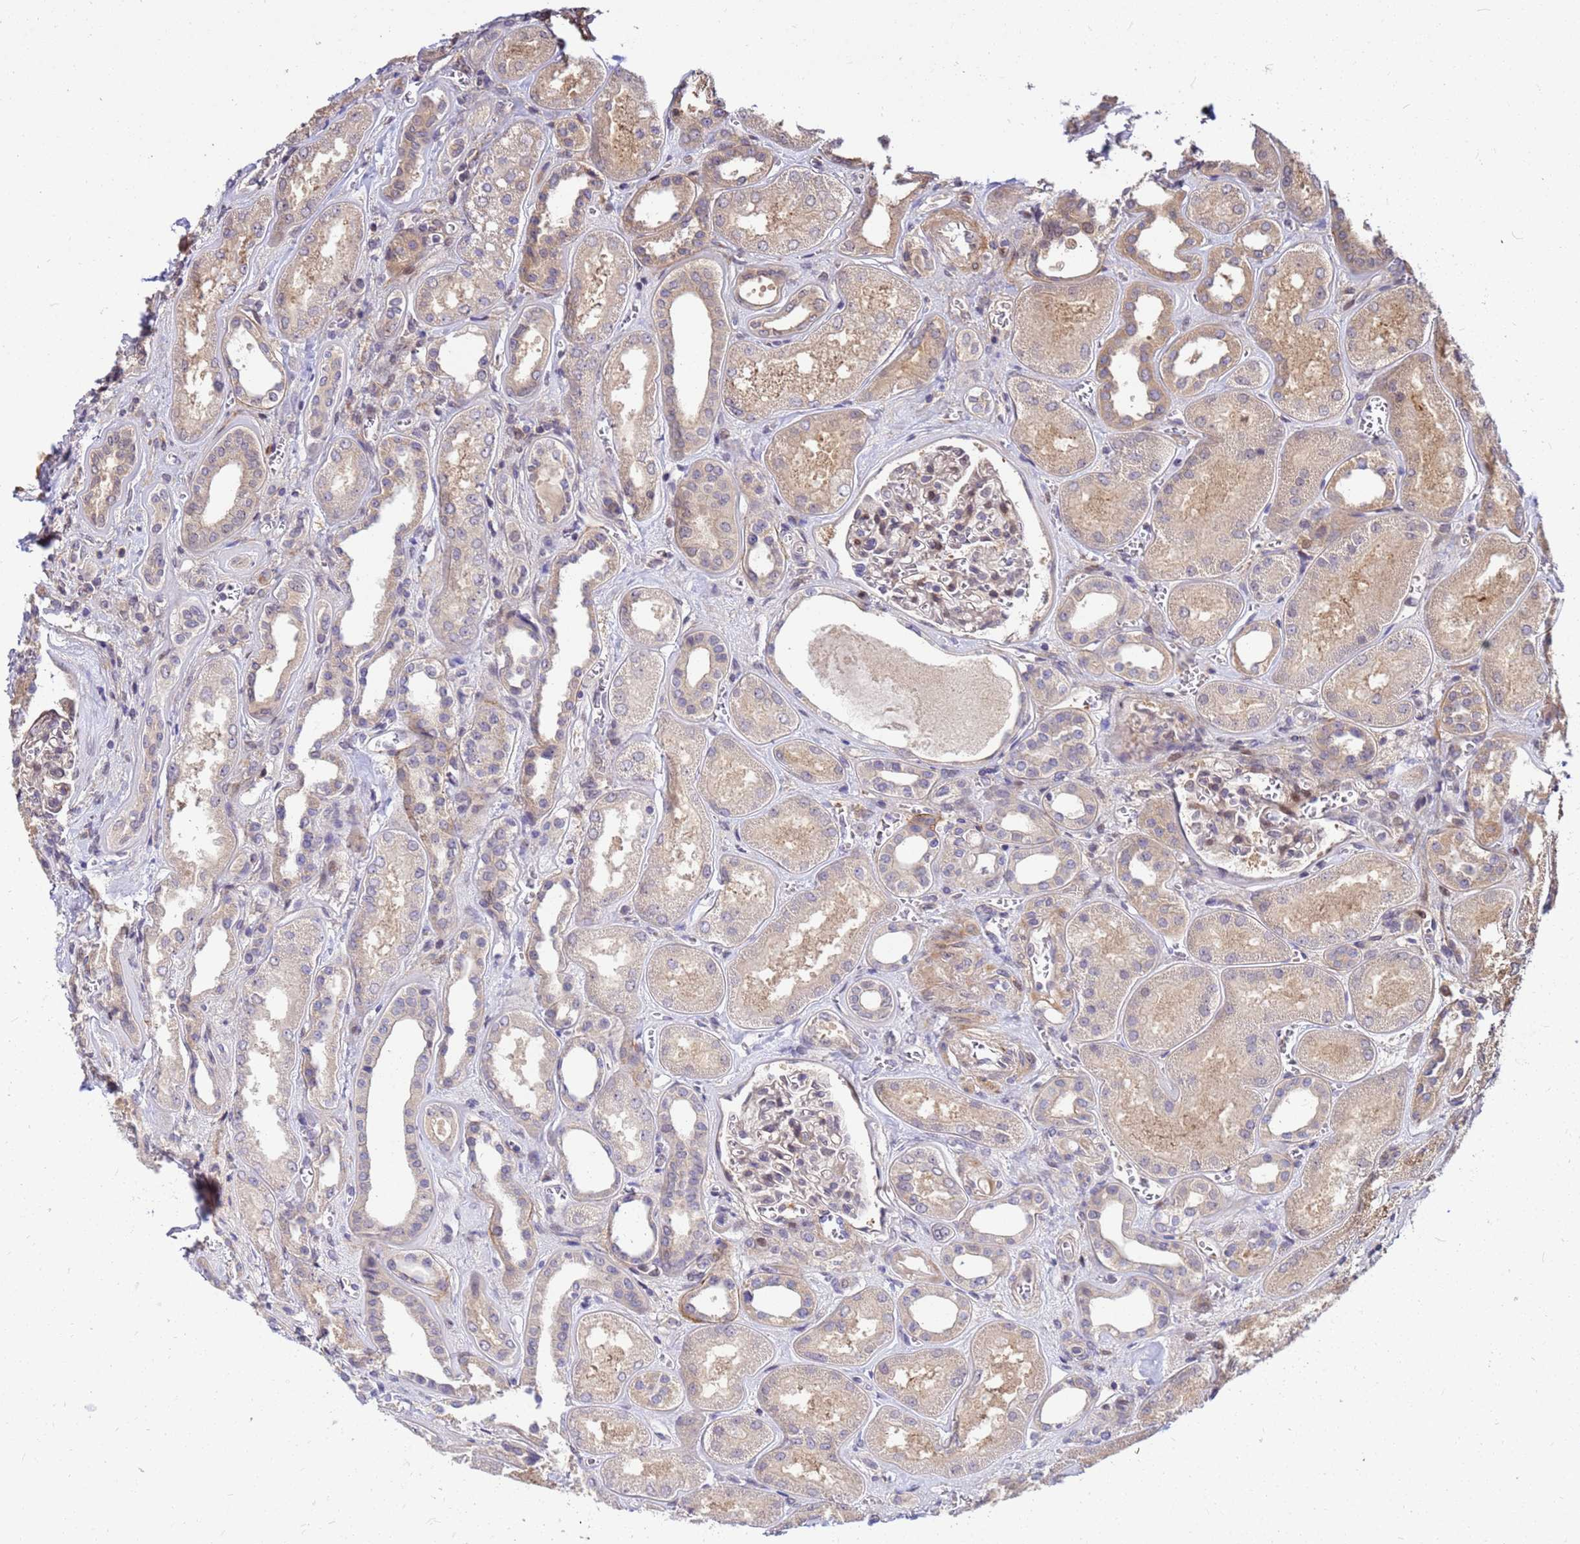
{"staining": {"intensity": "moderate", "quantity": "<25%", "location": "nuclear"}, "tissue": "kidney", "cell_type": "Cells in glomeruli", "image_type": "normal", "snomed": [{"axis": "morphology", "description": "Normal tissue, NOS"}, {"axis": "morphology", "description": "Adenocarcinoma, NOS"}, {"axis": "topography", "description": "Kidney"}], "caption": "The immunohistochemical stain shows moderate nuclear staining in cells in glomeruli of unremarkable kidney. (DAB IHC with brightfield microscopy, high magnification).", "gene": "DUS4L", "patient": {"sex": "female", "age": 68}}